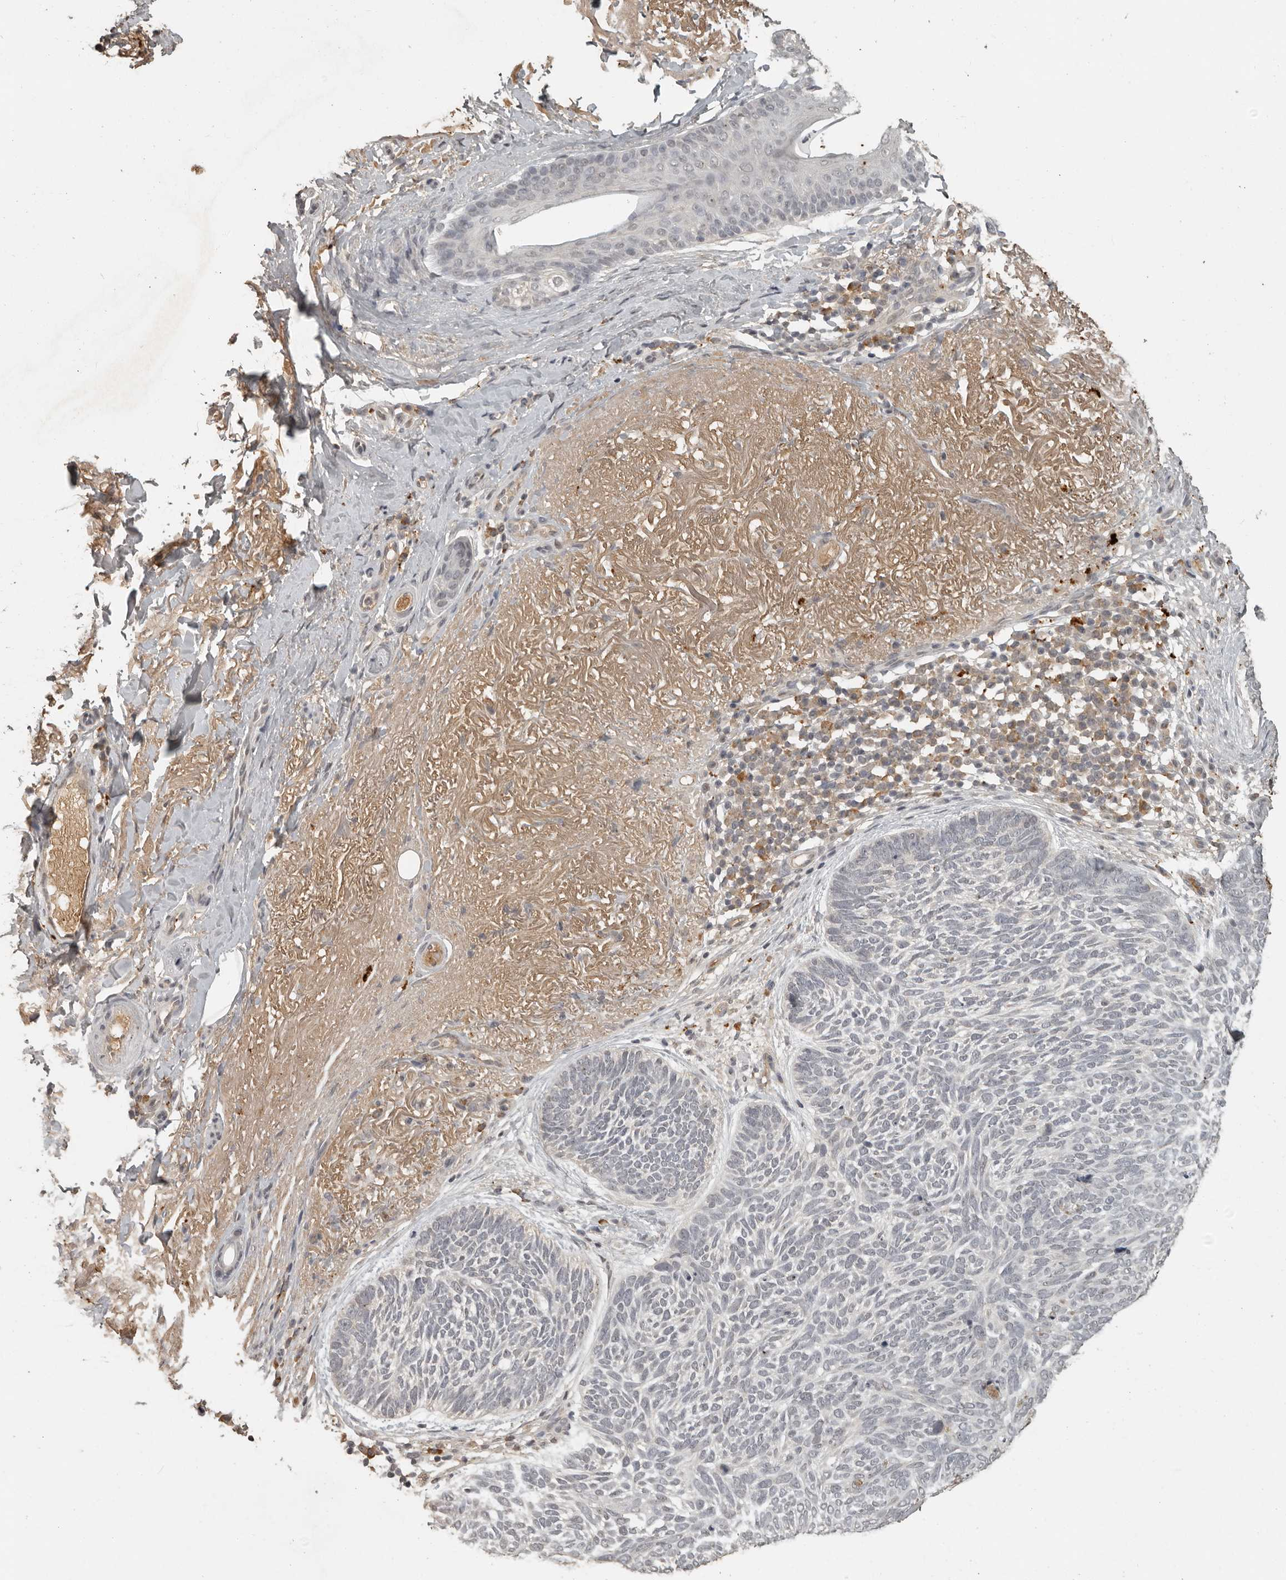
{"staining": {"intensity": "negative", "quantity": "none", "location": "none"}, "tissue": "skin cancer", "cell_type": "Tumor cells", "image_type": "cancer", "snomed": [{"axis": "morphology", "description": "Basal cell carcinoma"}, {"axis": "topography", "description": "Skin"}], "caption": "Tumor cells show no significant positivity in skin cancer.", "gene": "CTF1", "patient": {"sex": "female", "age": 85}}